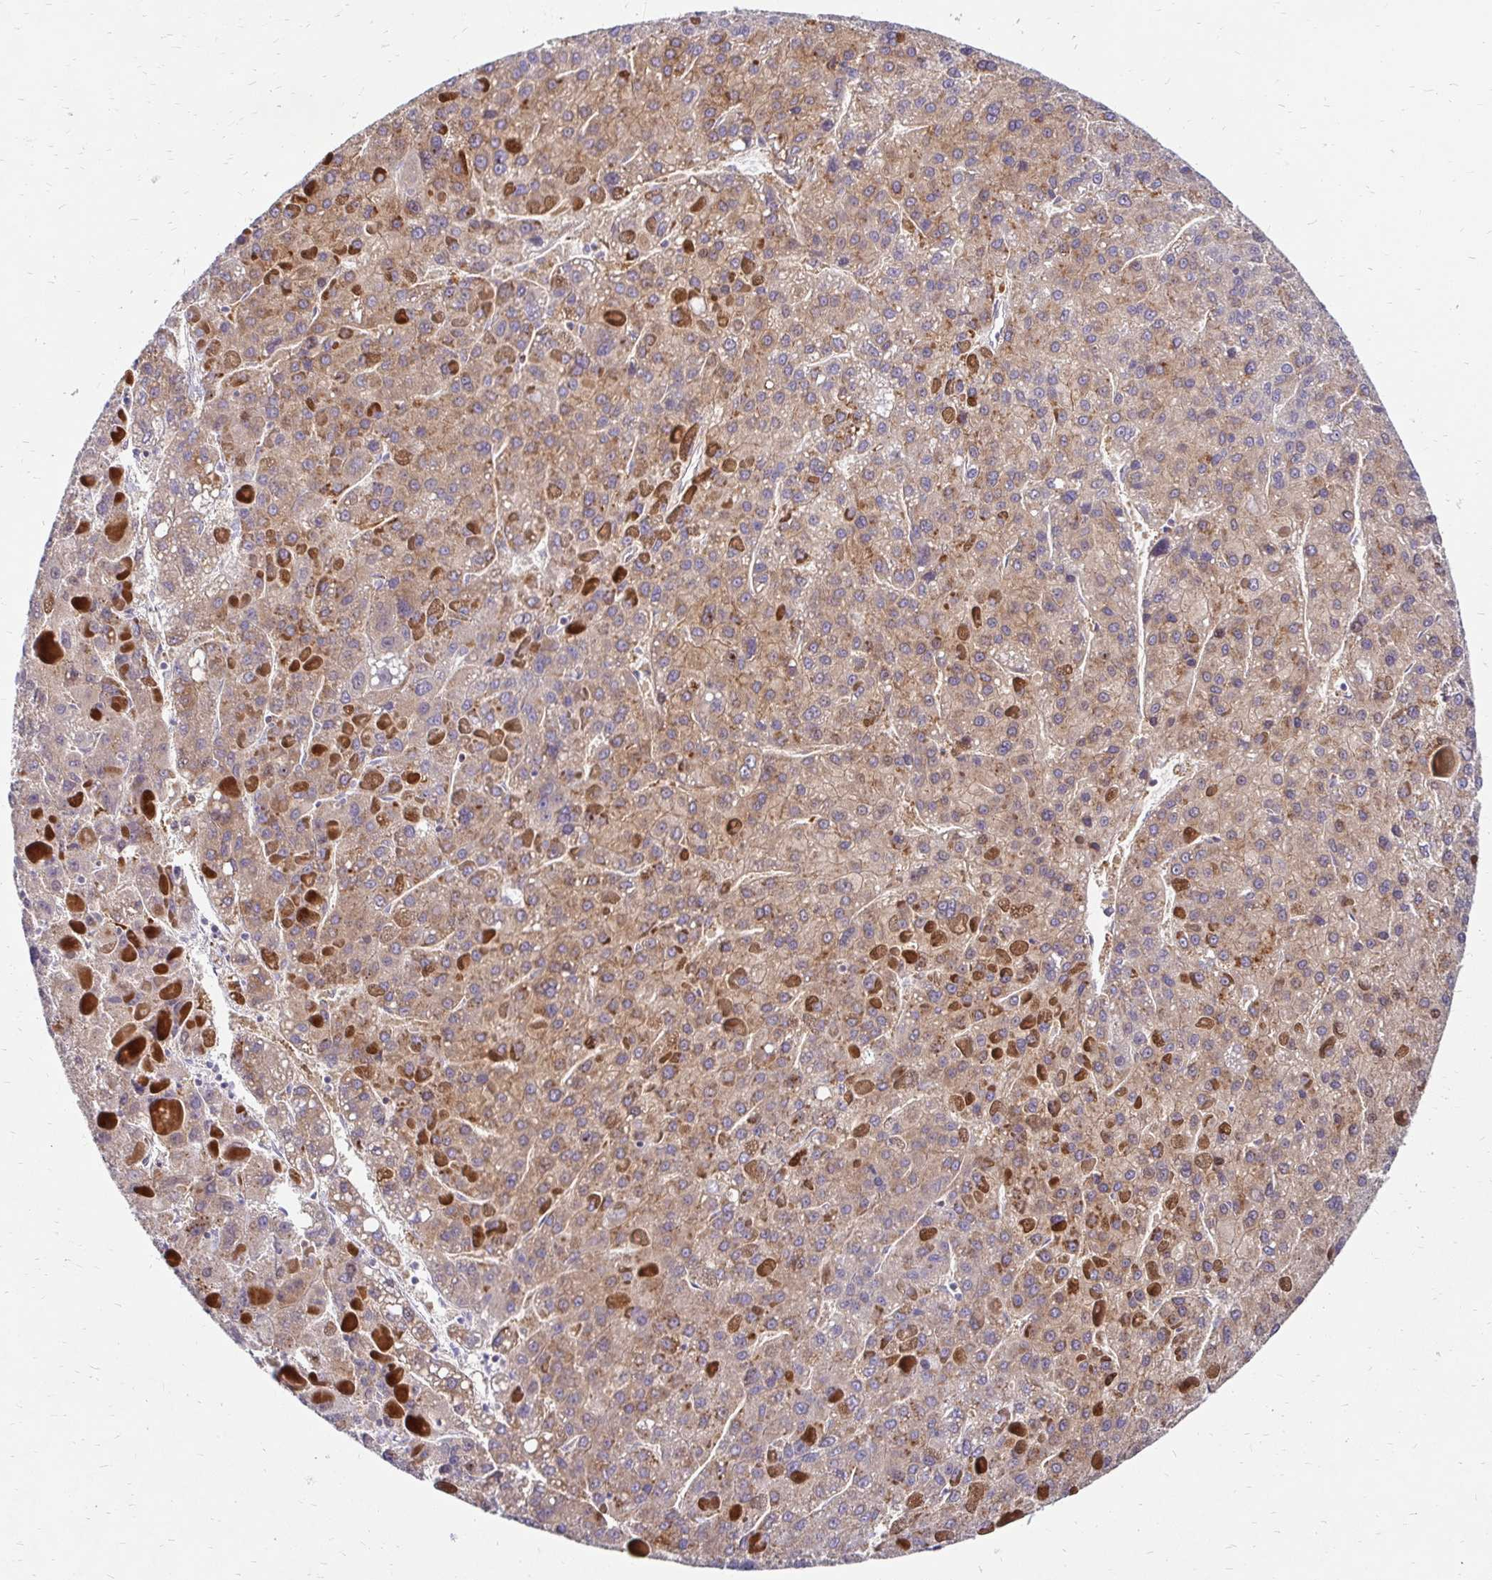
{"staining": {"intensity": "moderate", "quantity": ">75%", "location": "cytoplasmic/membranous"}, "tissue": "liver cancer", "cell_type": "Tumor cells", "image_type": "cancer", "snomed": [{"axis": "morphology", "description": "Carcinoma, Hepatocellular, NOS"}, {"axis": "topography", "description": "Liver"}], "caption": "Protein staining shows moderate cytoplasmic/membranous staining in about >75% of tumor cells in liver cancer (hepatocellular carcinoma).", "gene": "IDUA", "patient": {"sex": "female", "age": 82}}